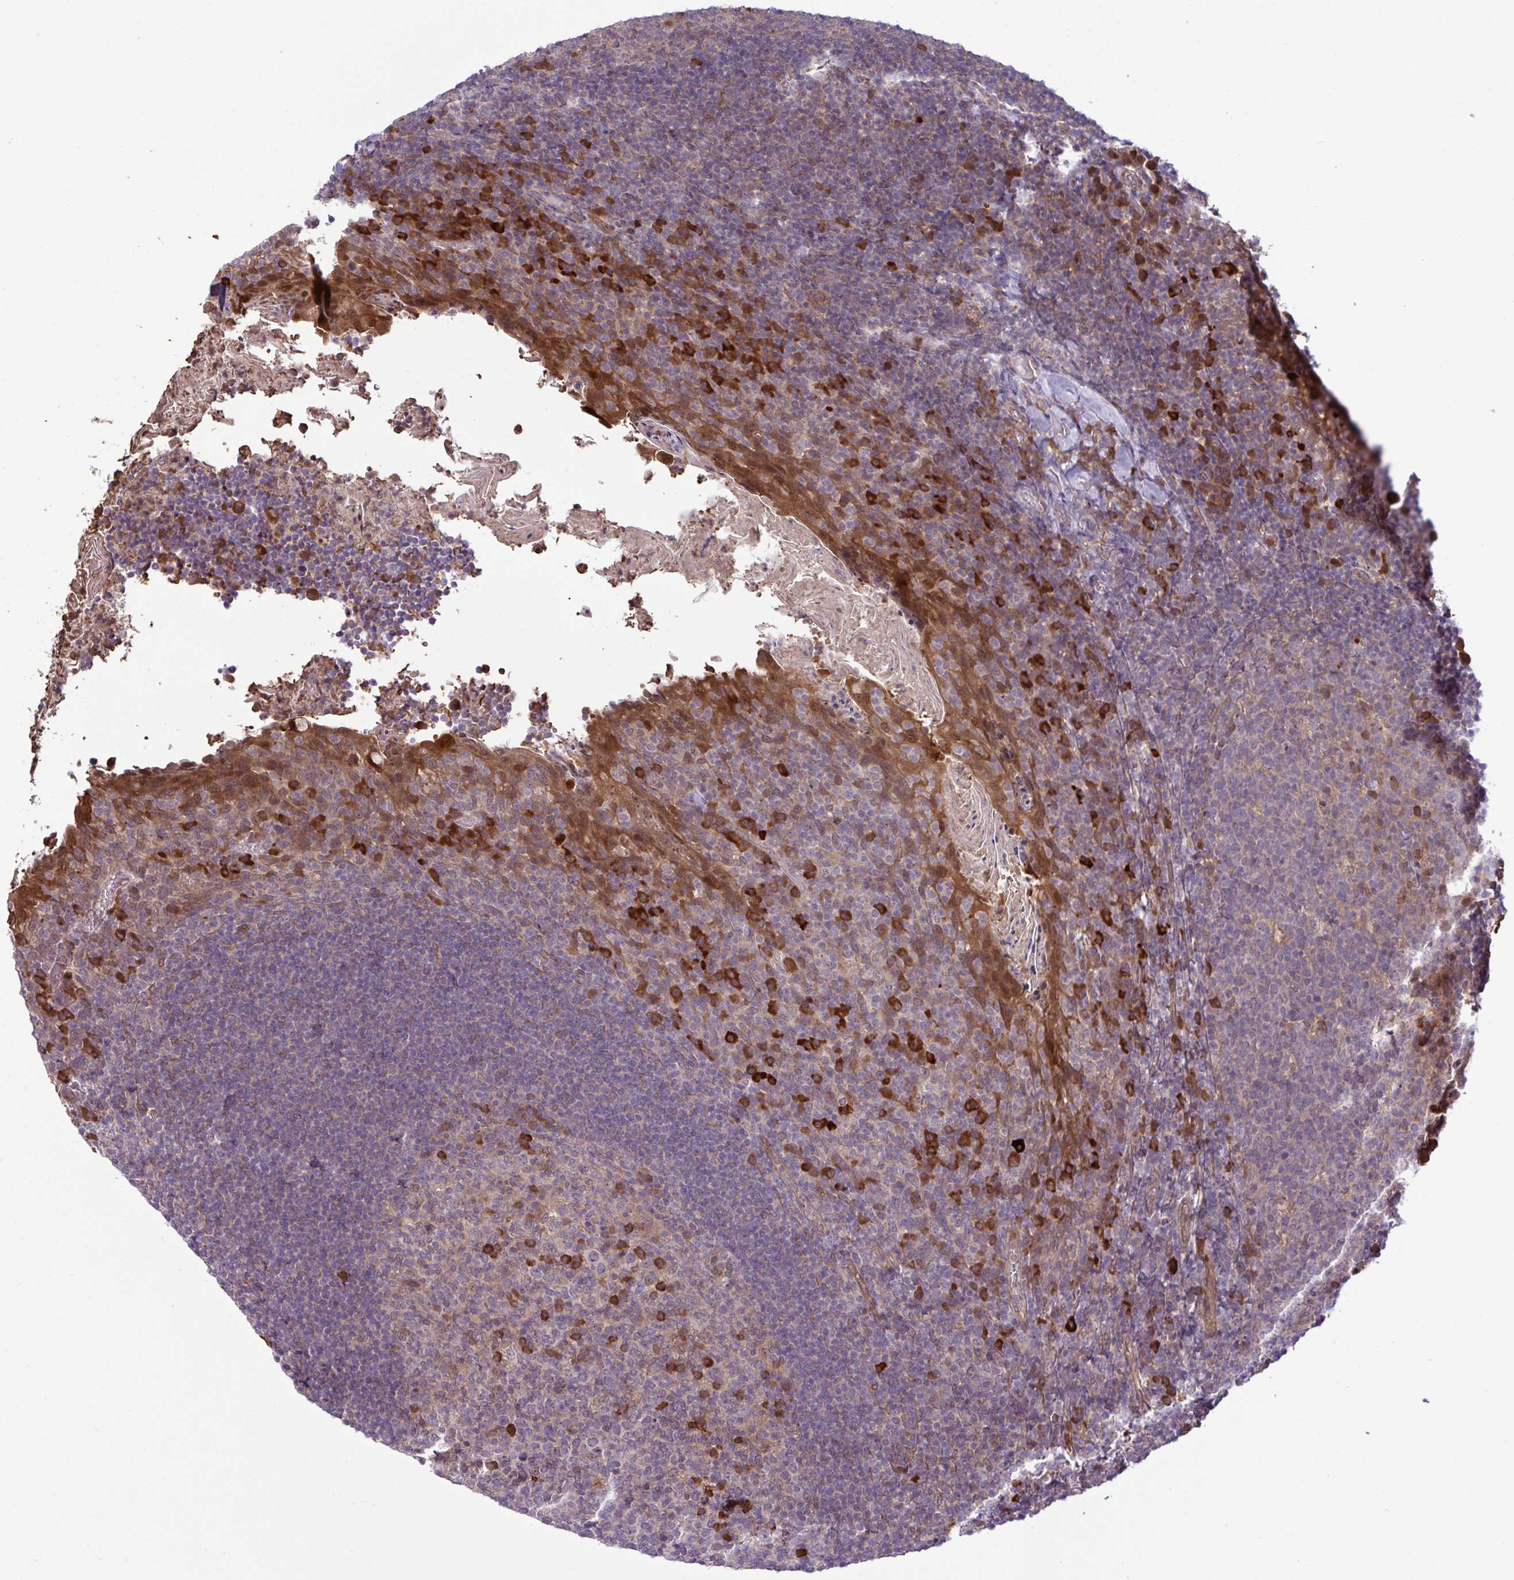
{"staining": {"intensity": "strong", "quantity": "<25%", "location": "cytoplasmic/membranous"}, "tissue": "tonsil", "cell_type": "Germinal center cells", "image_type": "normal", "snomed": [{"axis": "morphology", "description": "Normal tissue, NOS"}, {"axis": "topography", "description": "Tonsil"}], "caption": "Protein staining of normal tonsil shows strong cytoplasmic/membranous positivity in approximately <25% of germinal center cells. The protein of interest is shown in brown color, while the nuclei are stained blue.", "gene": "CMPK1", "patient": {"sex": "female", "age": 10}}